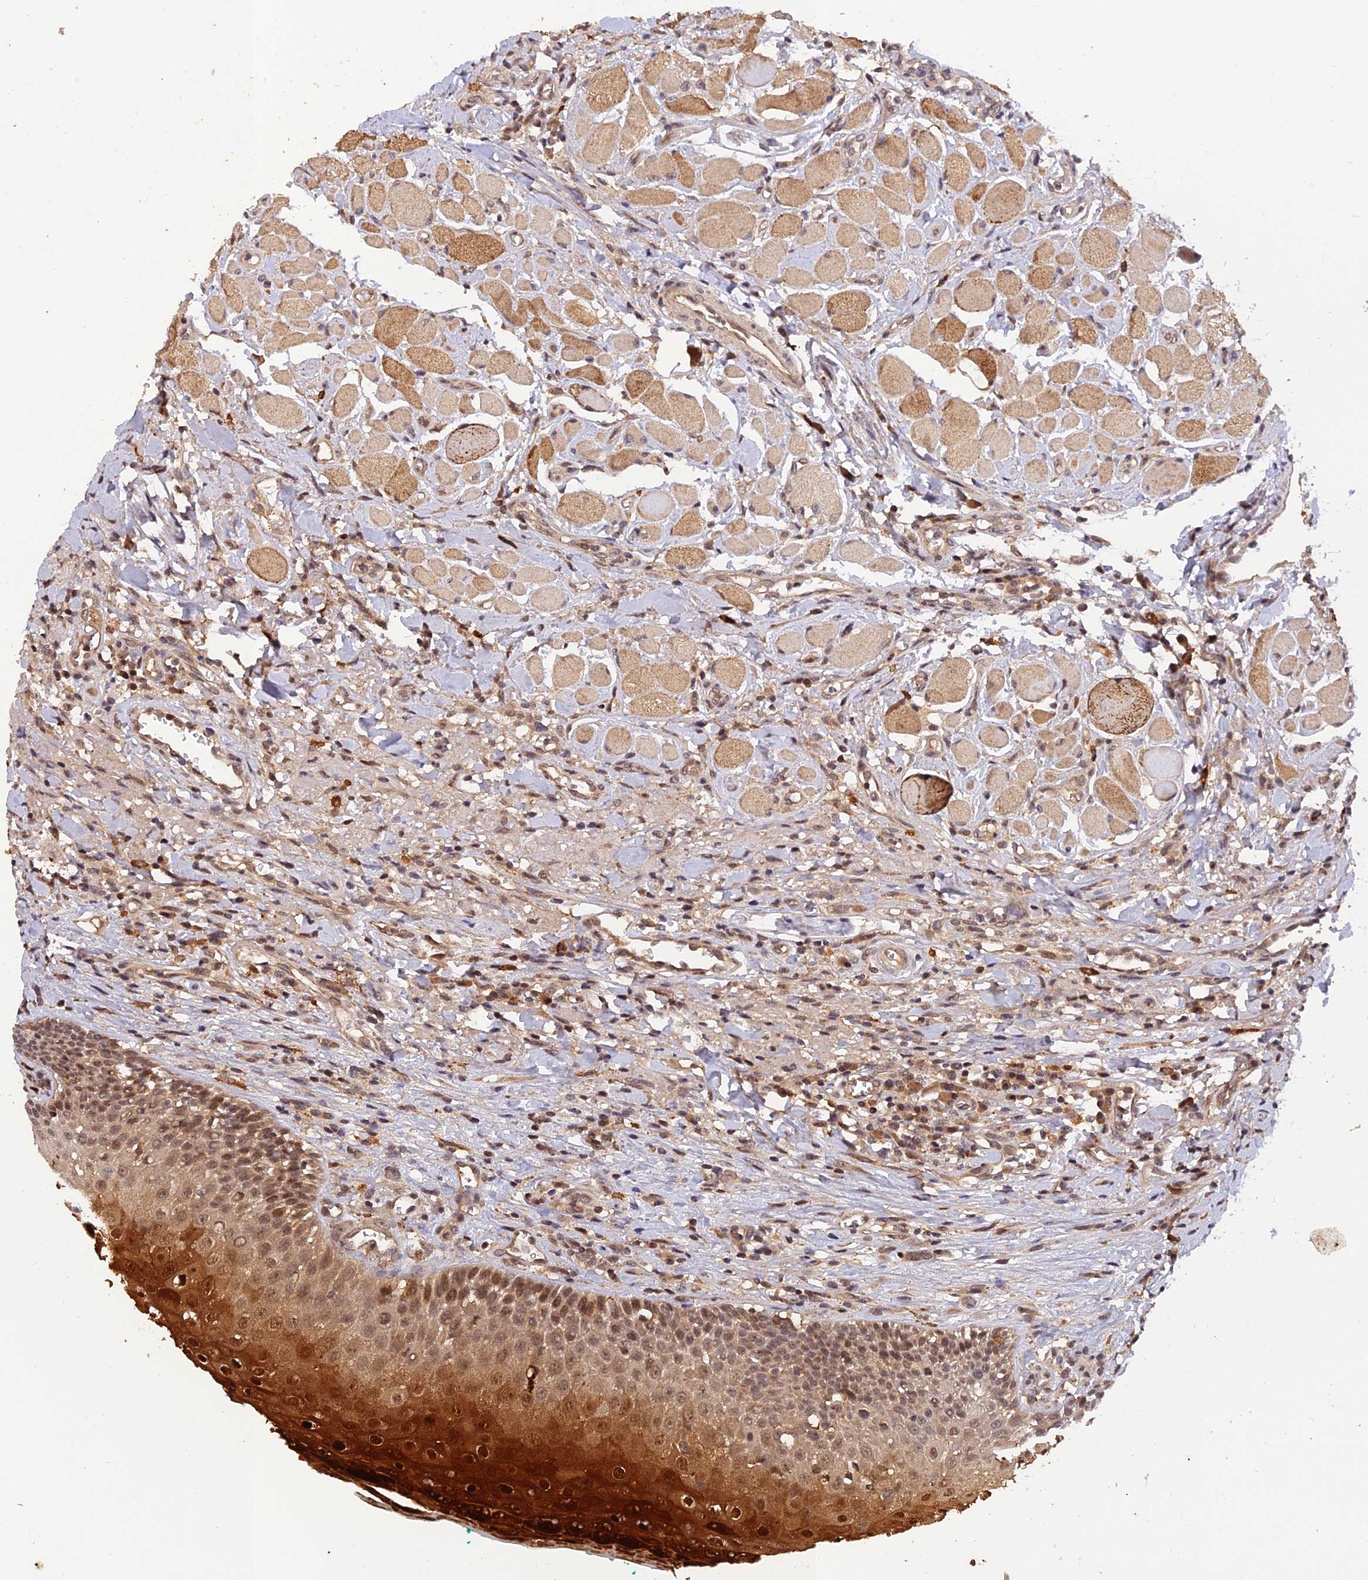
{"staining": {"intensity": "strong", "quantity": "25%-75%", "location": "cytoplasmic/membranous,nuclear"}, "tissue": "oral mucosa", "cell_type": "Squamous epithelial cells", "image_type": "normal", "snomed": [{"axis": "morphology", "description": "Normal tissue, NOS"}, {"axis": "topography", "description": "Oral tissue"}], "caption": "A brown stain shows strong cytoplasmic/membranous,nuclear positivity of a protein in squamous epithelial cells of benign oral mucosa.", "gene": "REV1", "patient": {"sex": "female", "age": 70}}